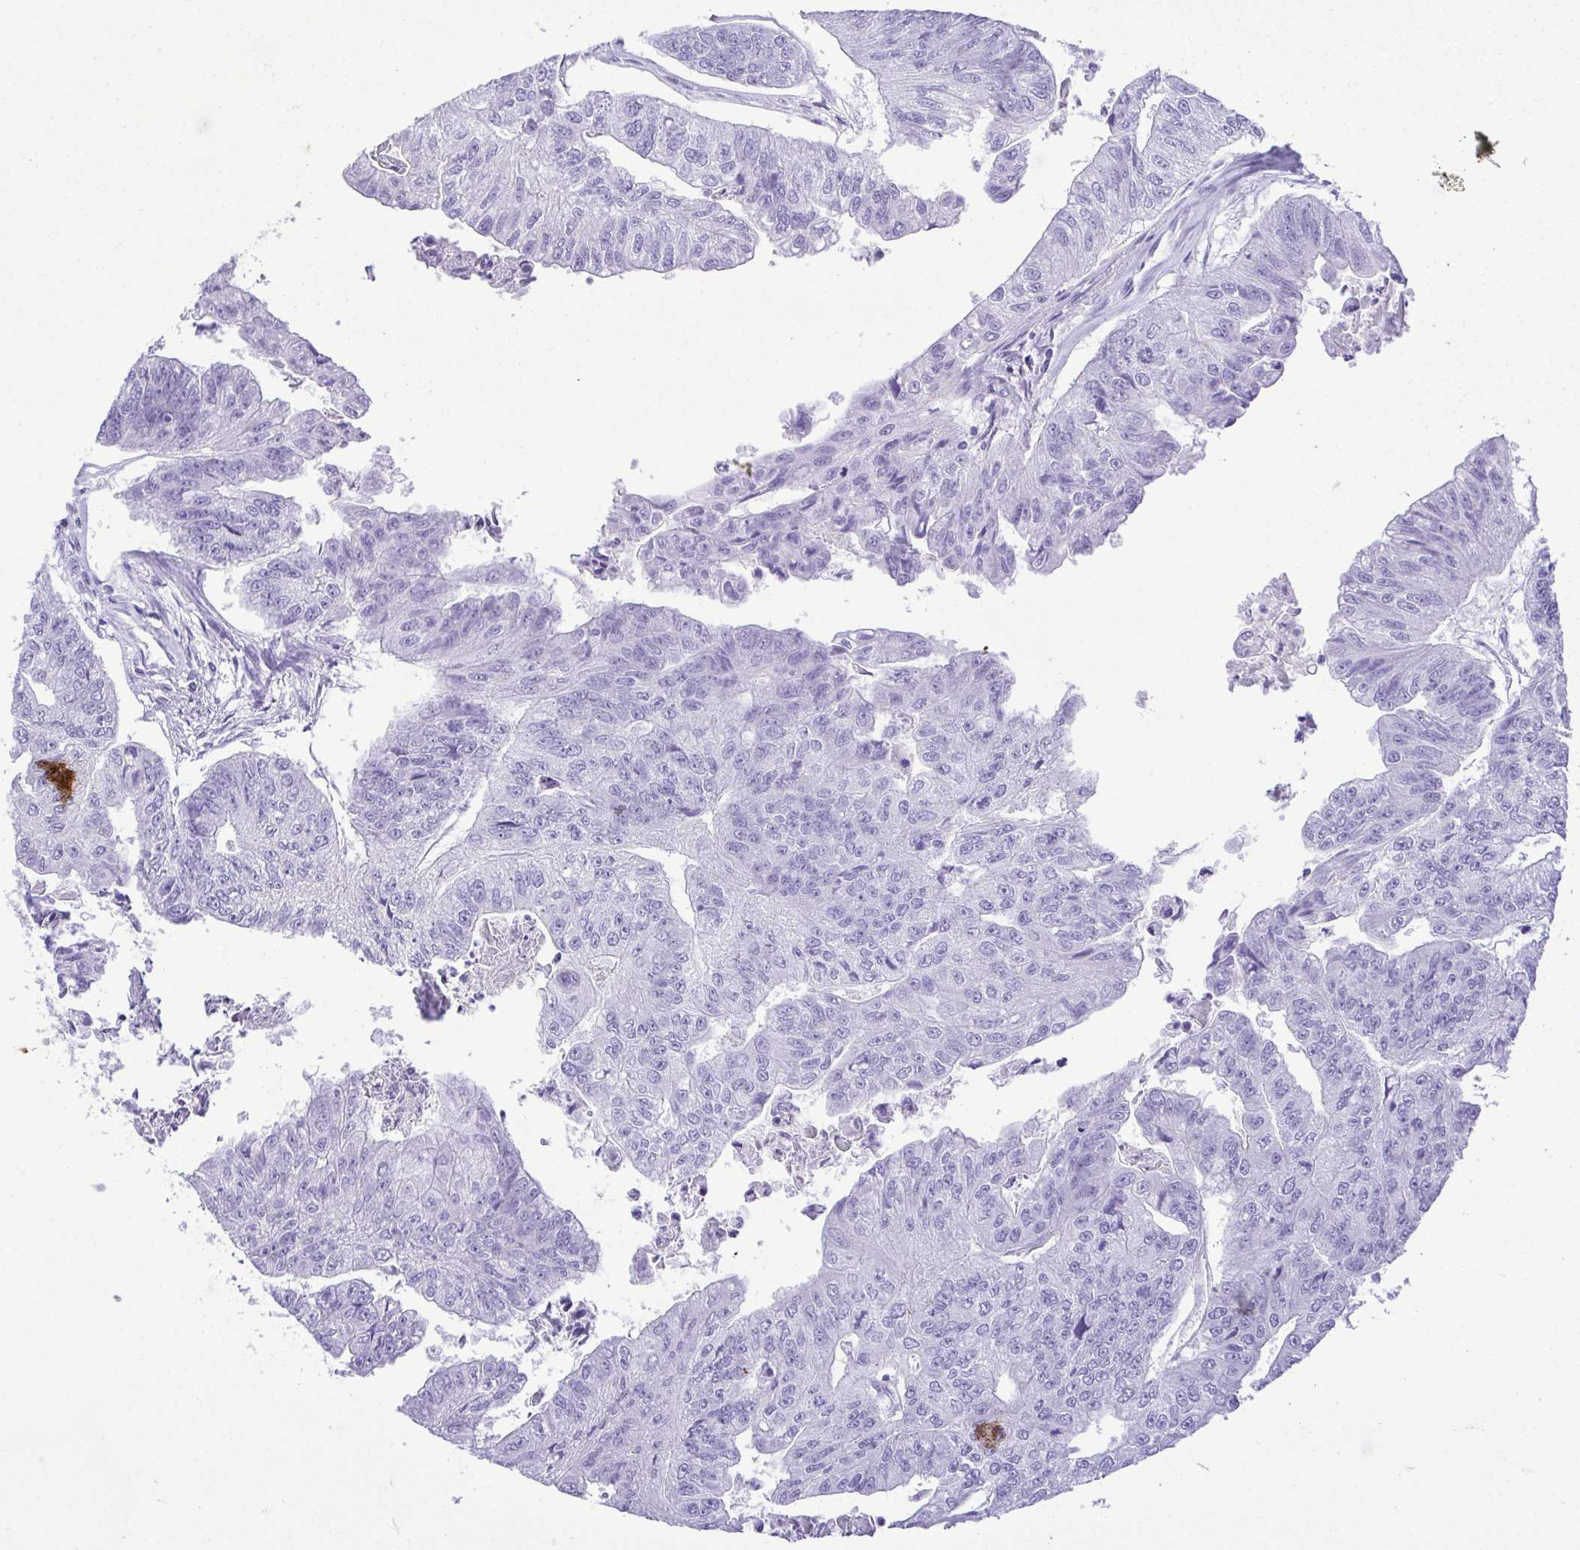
{"staining": {"intensity": "negative", "quantity": "none", "location": "none"}, "tissue": "colorectal cancer", "cell_type": "Tumor cells", "image_type": "cancer", "snomed": [{"axis": "morphology", "description": "Adenocarcinoma, NOS"}, {"axis": "topography", "description": "Colon"}], "caption": "This image is of adenocarcinoma (colorectal) stained with immunohistochemistry (IHC) to label a protein in brown with the nuclei are counter-stained blue. There is no expression in tumor cells.", "gene": "CDSN", "patient": {"sex": "female", "age": 67}}